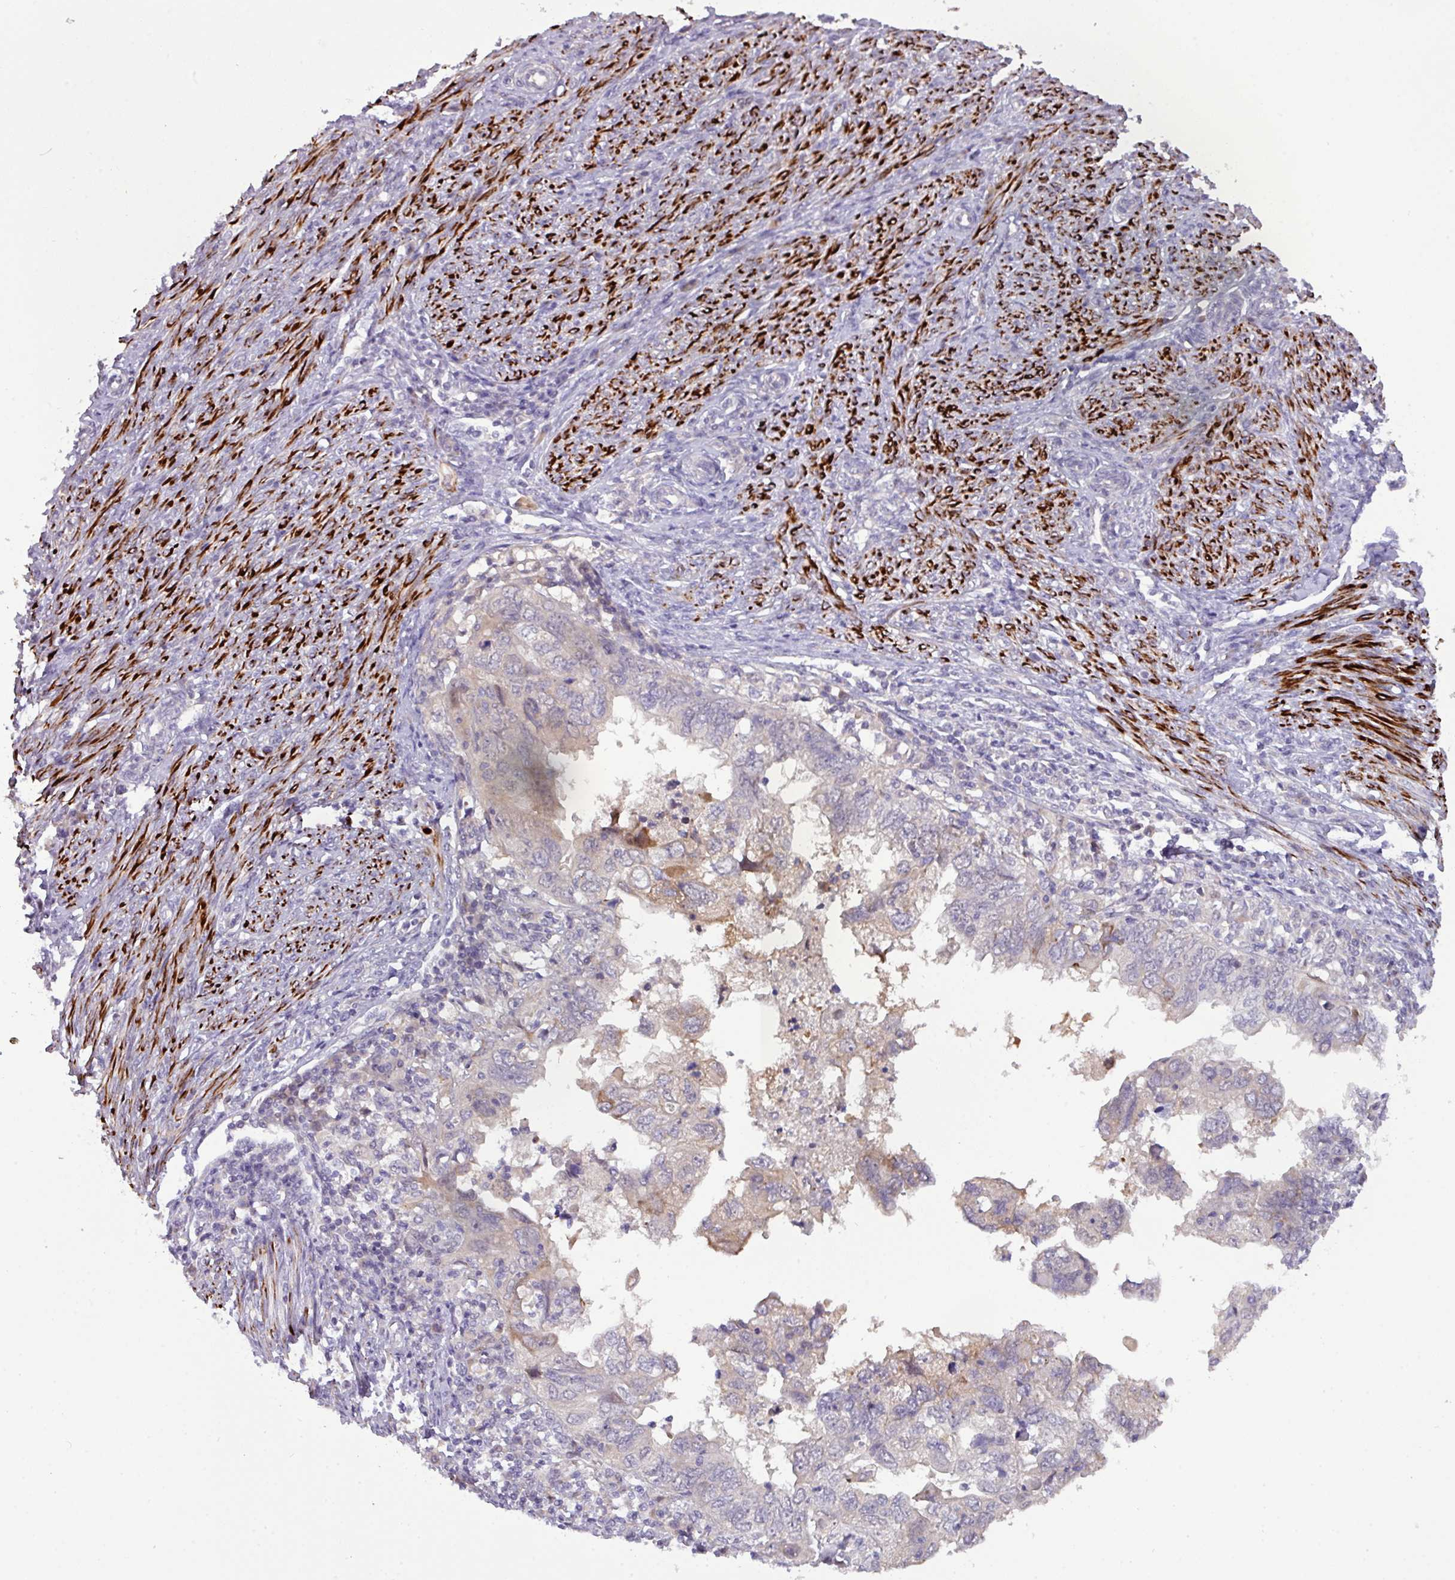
{"staining": {"intensity": "weak", "quantity": "<25%", "location": "cytoplasmic/membranous"}, "tissue": "endometrial cancer", "cell_type": "Tumor cells", "image_type": "cancer", "snomed": [{"axis": "morphology", "description": "Adenocarcinoma, NOS"}, {"axis": "topography", "description": "Uterus"}], "caption": "This micrograph is of endometrial cancer stained with immunohistochemistry to label a protein in brown with the nuclei are counter-stained blue. There is no positivity in tumor cells.", "gene": "RIPPLY1", "patient": {"sex": "female", "age": 77}}